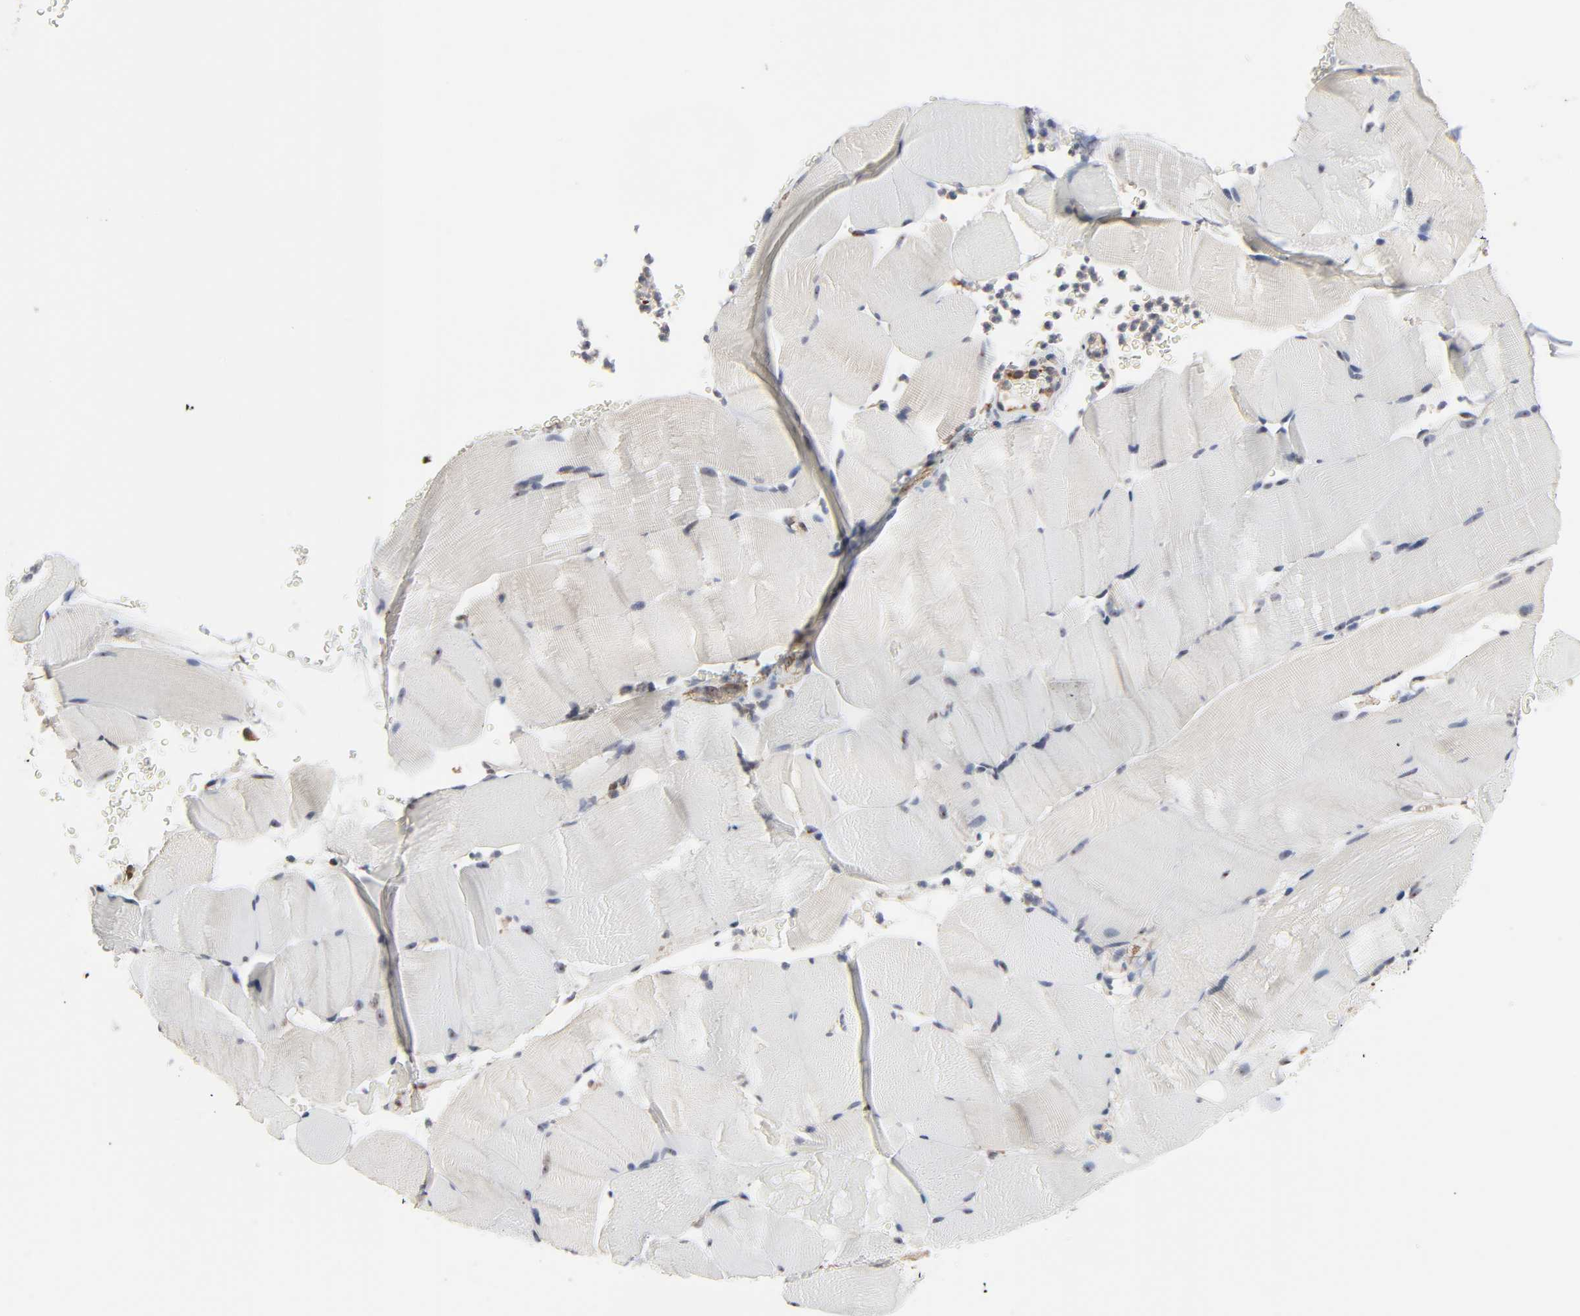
{"staining": {"intensity": "negative", "quantity": "none", "location": "none"}, "tissue": "skeletal muscle", "cell_type": "Myocytes", "image_type": "normal", "snomed": [{"axis": "morphology", "description": "Normal tissue, NOS"}, {"axis": "topography", "description": "Skeletal muscle"}], "caption": "Myocytes are negative for protein expression in benign human skeletal muscle. (DAB immunohistochemistry, high magnification).", "gene": "DDX10", "patient": {"sex": "male", "age": 62}}